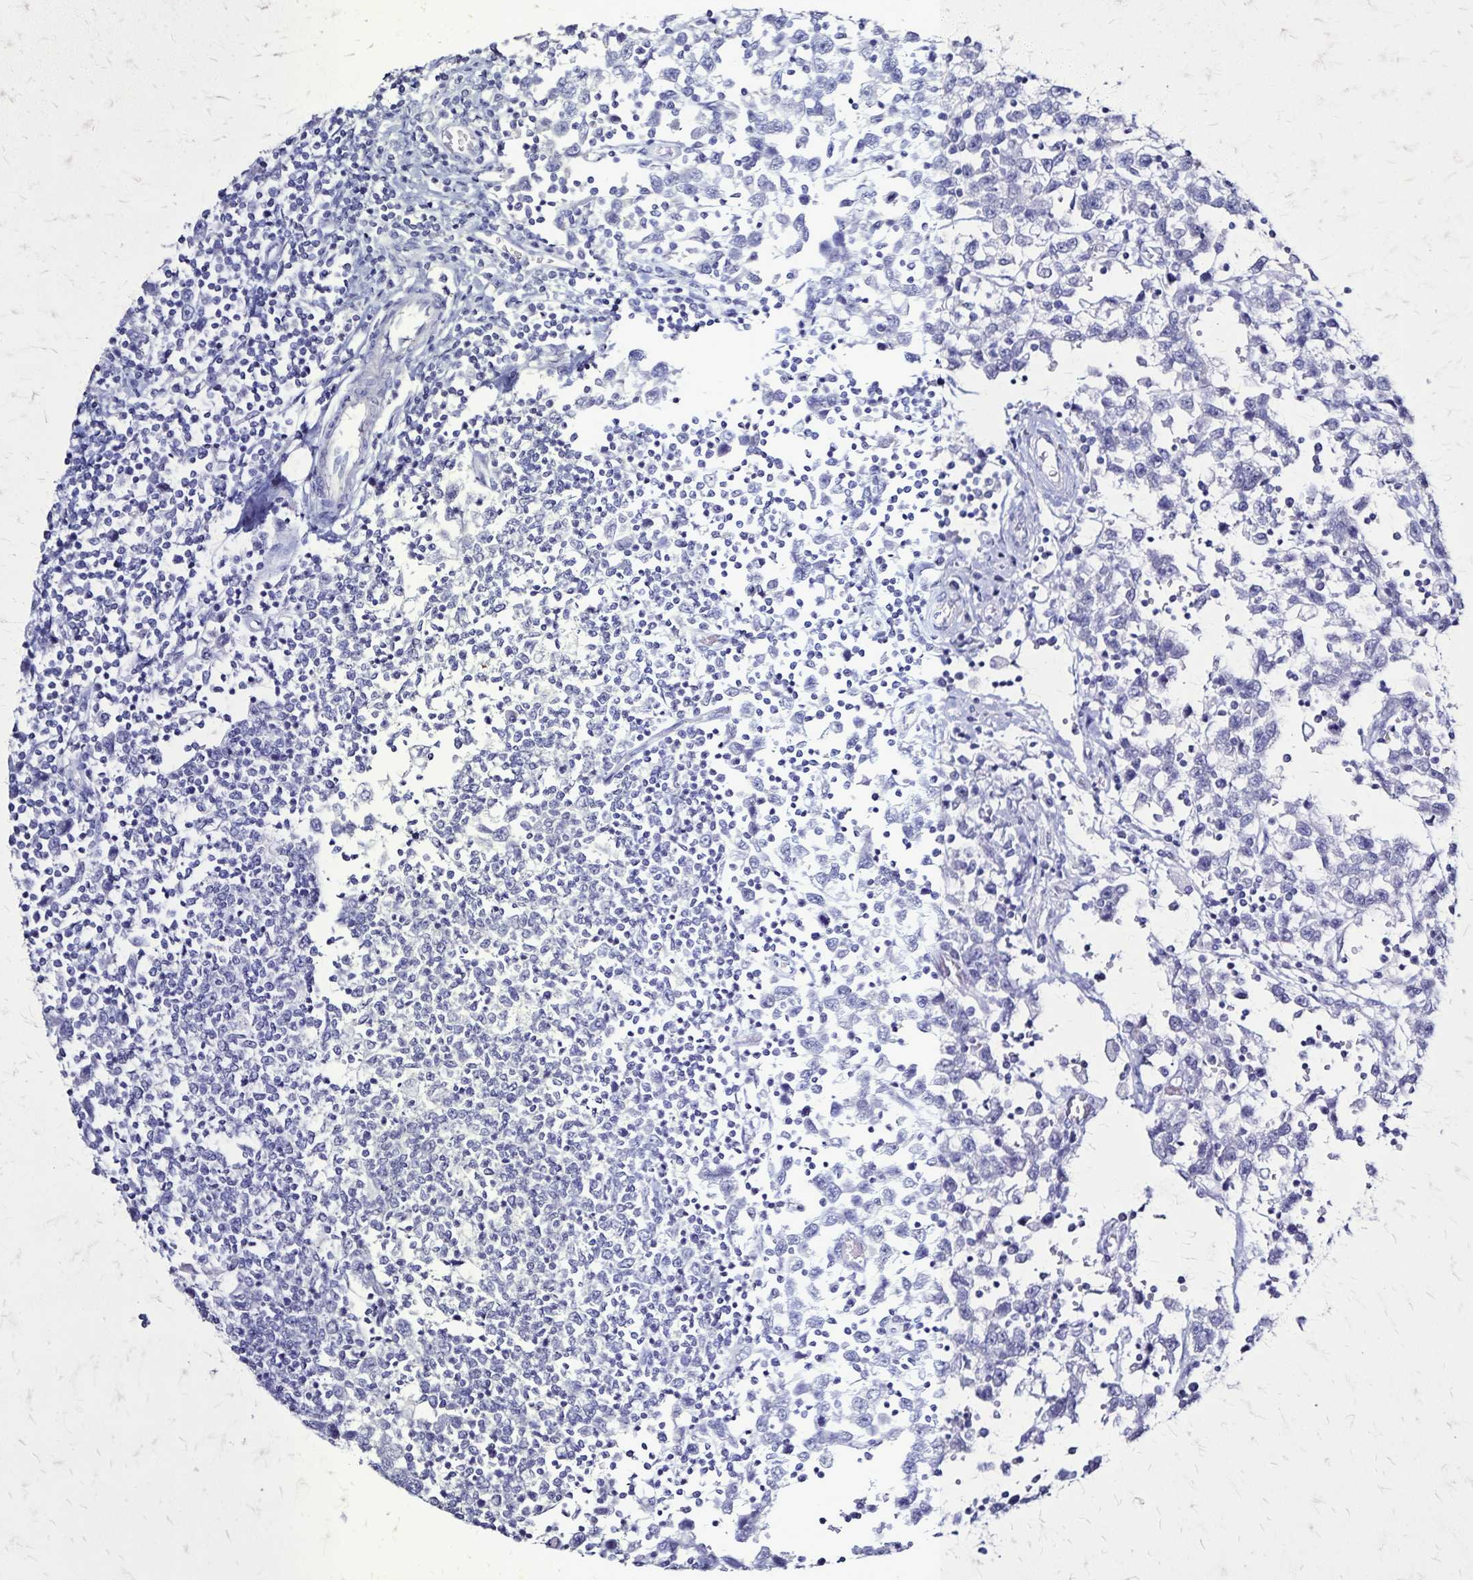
{"staining": {"intensity": "negative", "quantity": "none", "location": "none"}, "tissue": "testis cancer", "cell_type": "Tumor cells", "image_type": "cancer", "snomed": [{"axis": "morphology", "description": "Seminoma, NOS"}, {"axis": "topography", "description": "Testis"}], "caption": "Tumor cells are negative for protein expression in human testis cancer (seminoma).", "gene": "PLXNA4", "patient": {"sex": "male", "age": 34}}